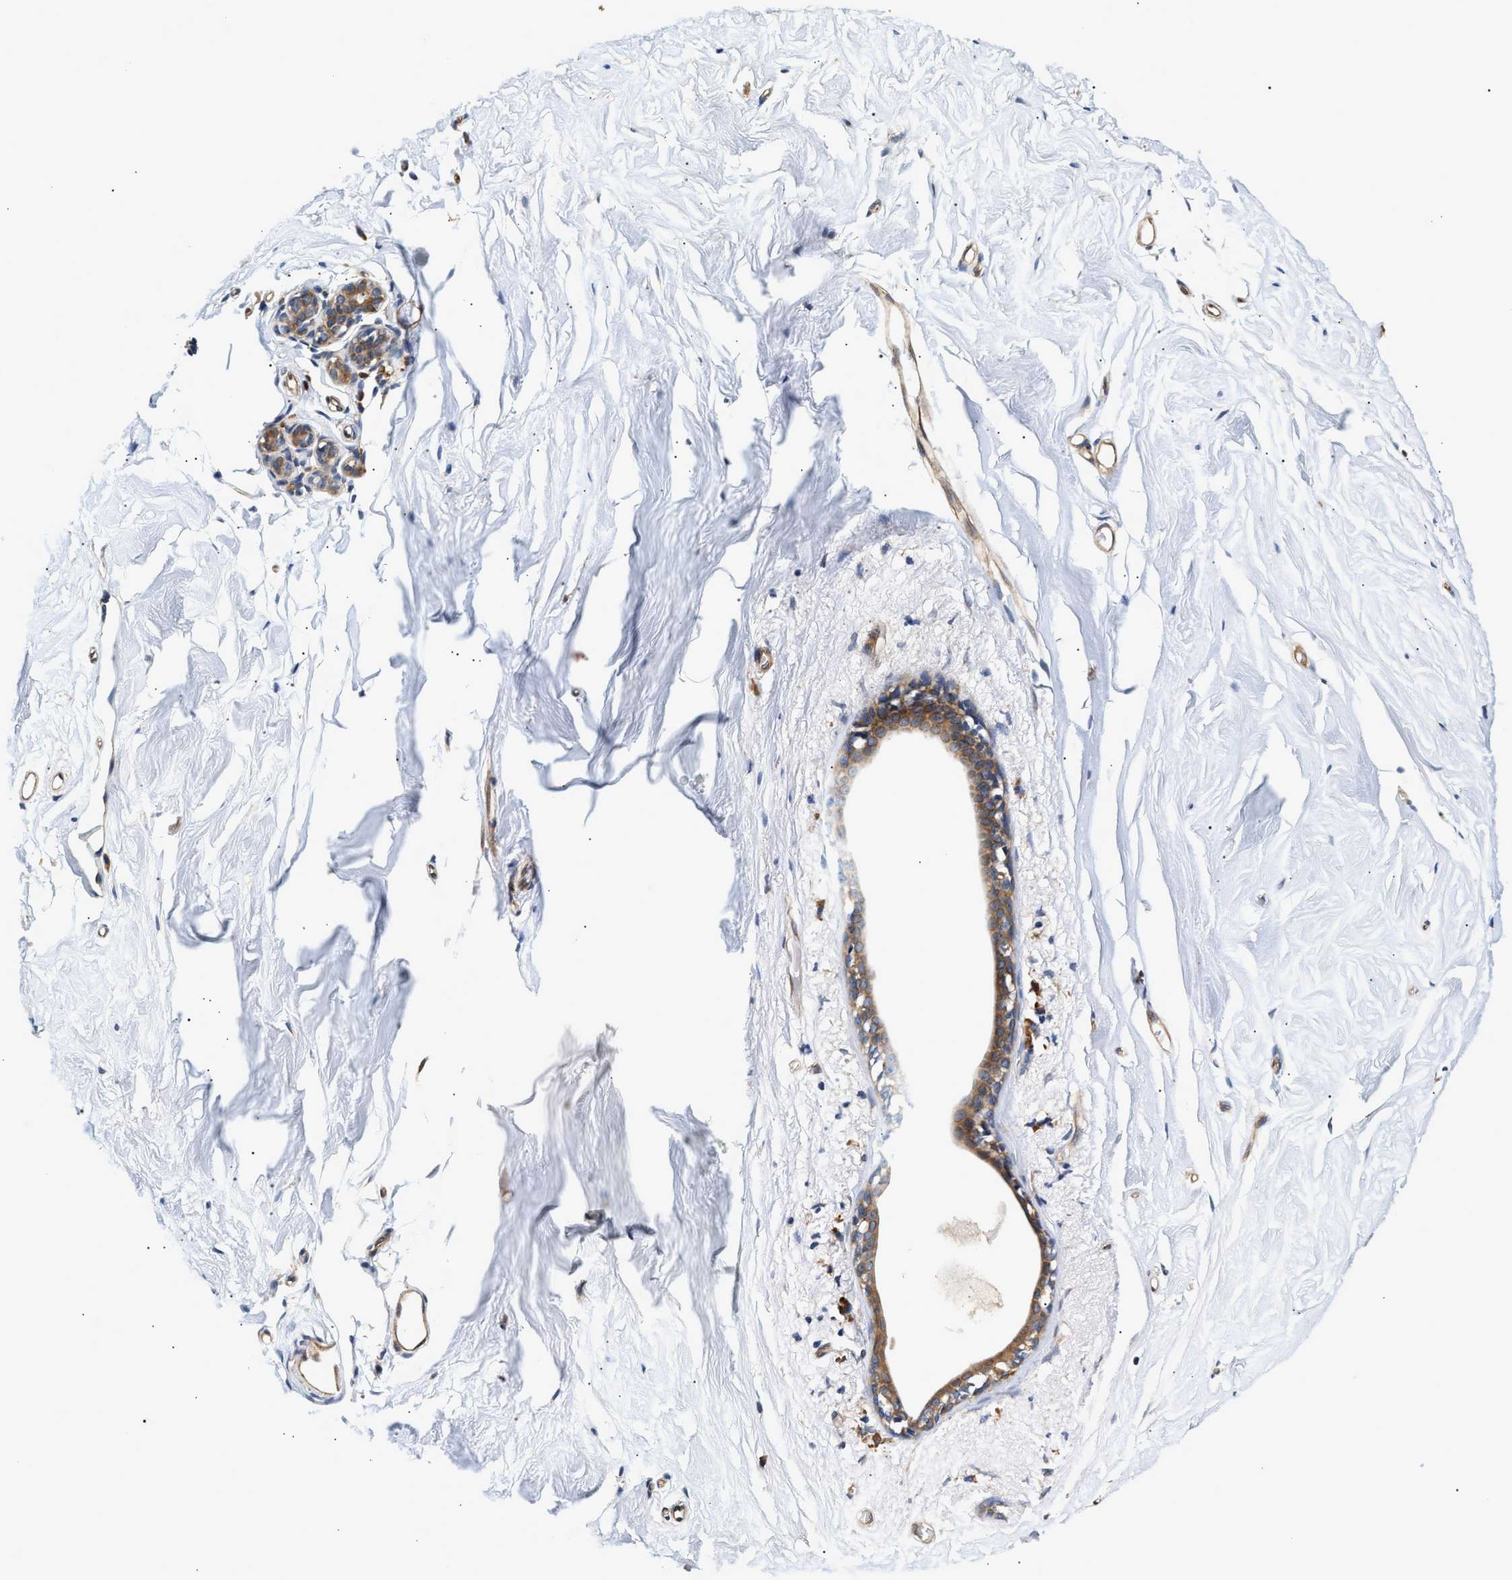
{"staining": {"intensity": "negative", "quantity": "none", "location": "none"}, "tissue": "breast", "cell_type": "Adipocytes", "image_type": "normal", "snomed": [{"axis": "morphology", "description": "Normal tissue, NOS"}, {"axis": "topography", "description": "Breast"}], "caption": "Immunohistochemistry (IHC) photomicrograph of benign human breast stained for a protein (brown), which shows no expression in adipocytes.", "gene": "IFT74", "patient": {"sex": "female", "age": 62}}